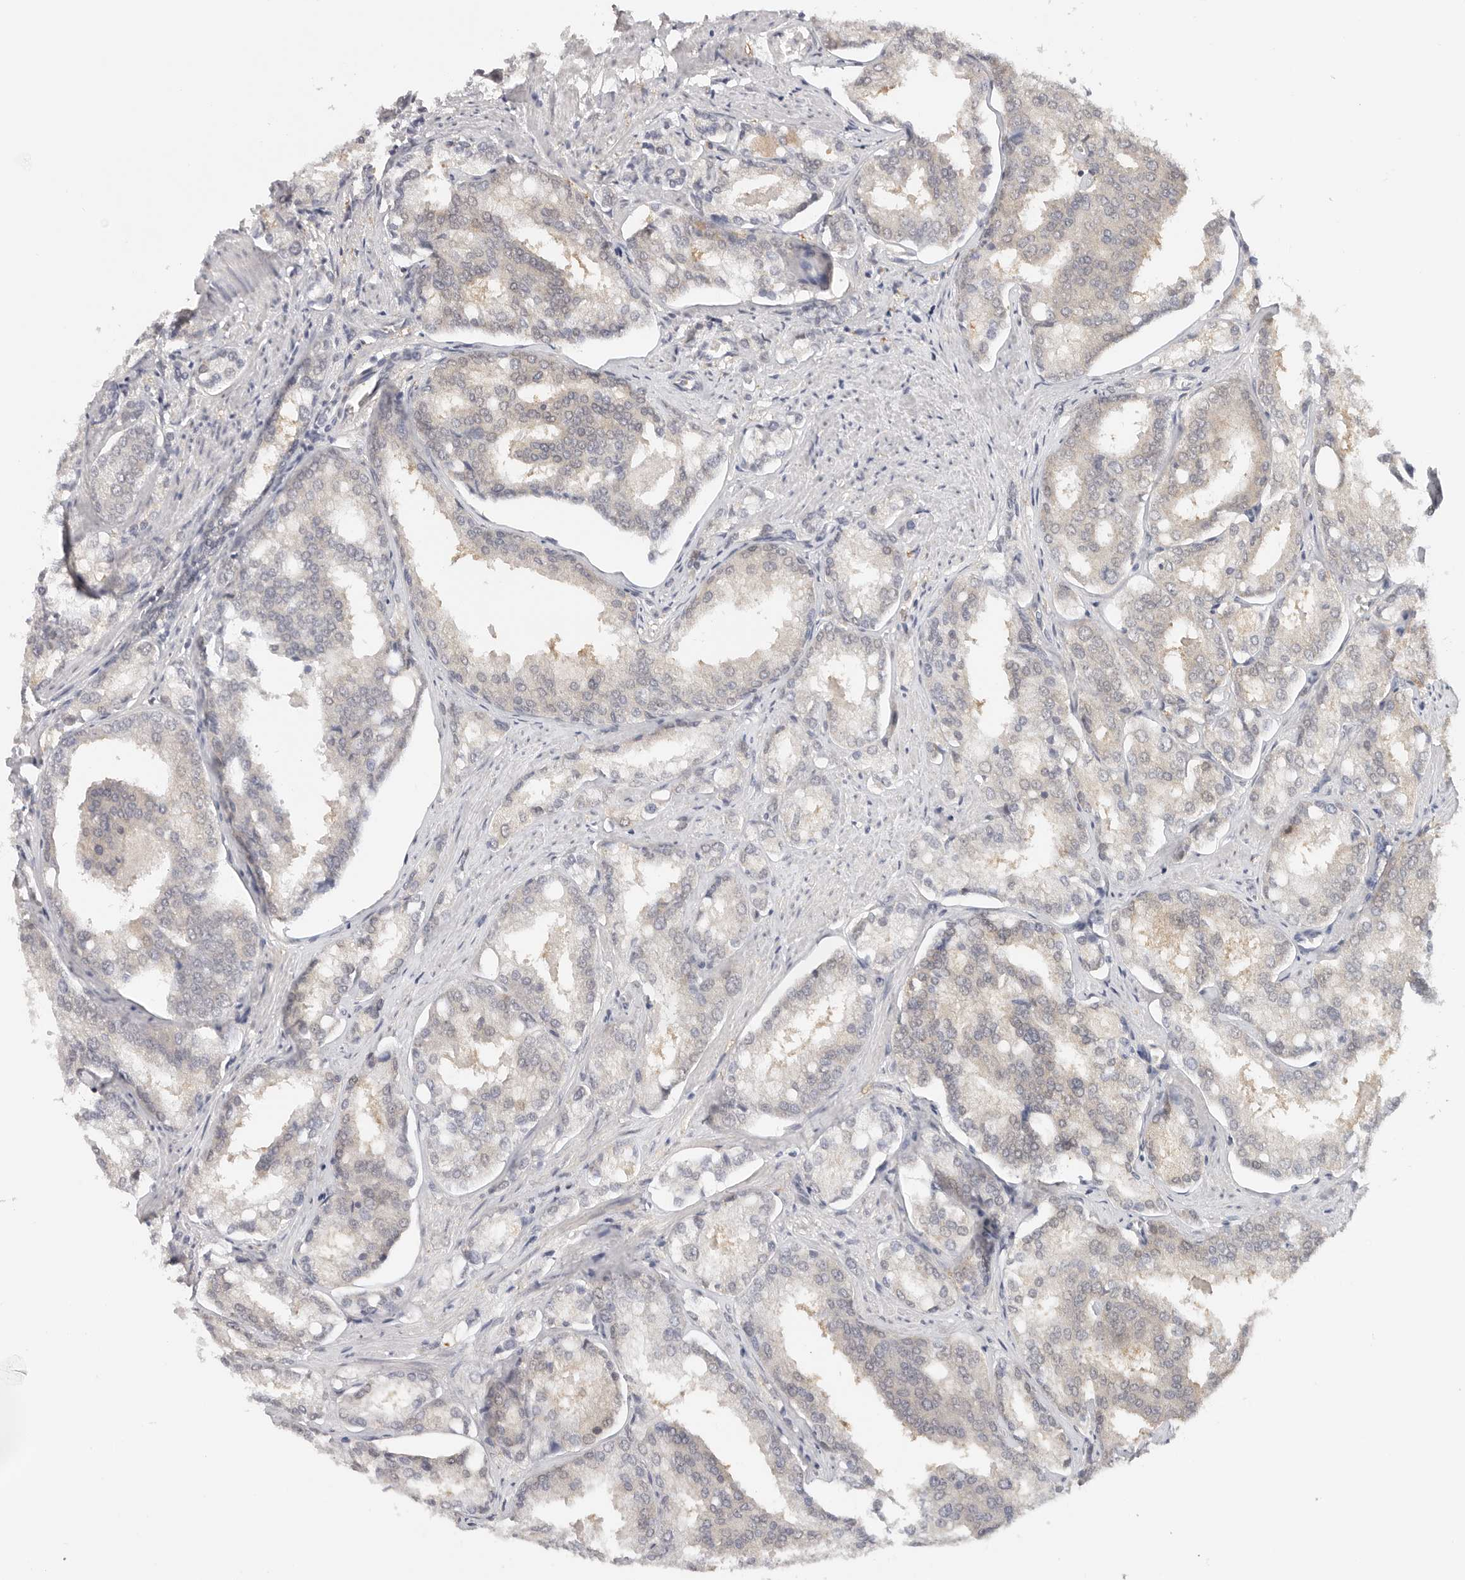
{"staining": {"intensity": "negative", "quantity": "none", "location": "none"}, "tissue": "prostate cancer", "cell_type": "Tumor cells", "image_type": "cancer", "snomed": [{"axis": "morphology", "description": "Adenocarcinoma, High grade"}, {"axis": "topography", "description": "Prostate"}], "caption": "The image reveals no significant staining in tumor cells of prostate cancer. (DAB IHC, high magnification).", "gene": "LARP7", "patient": {"sex": "male", "age": 50}}